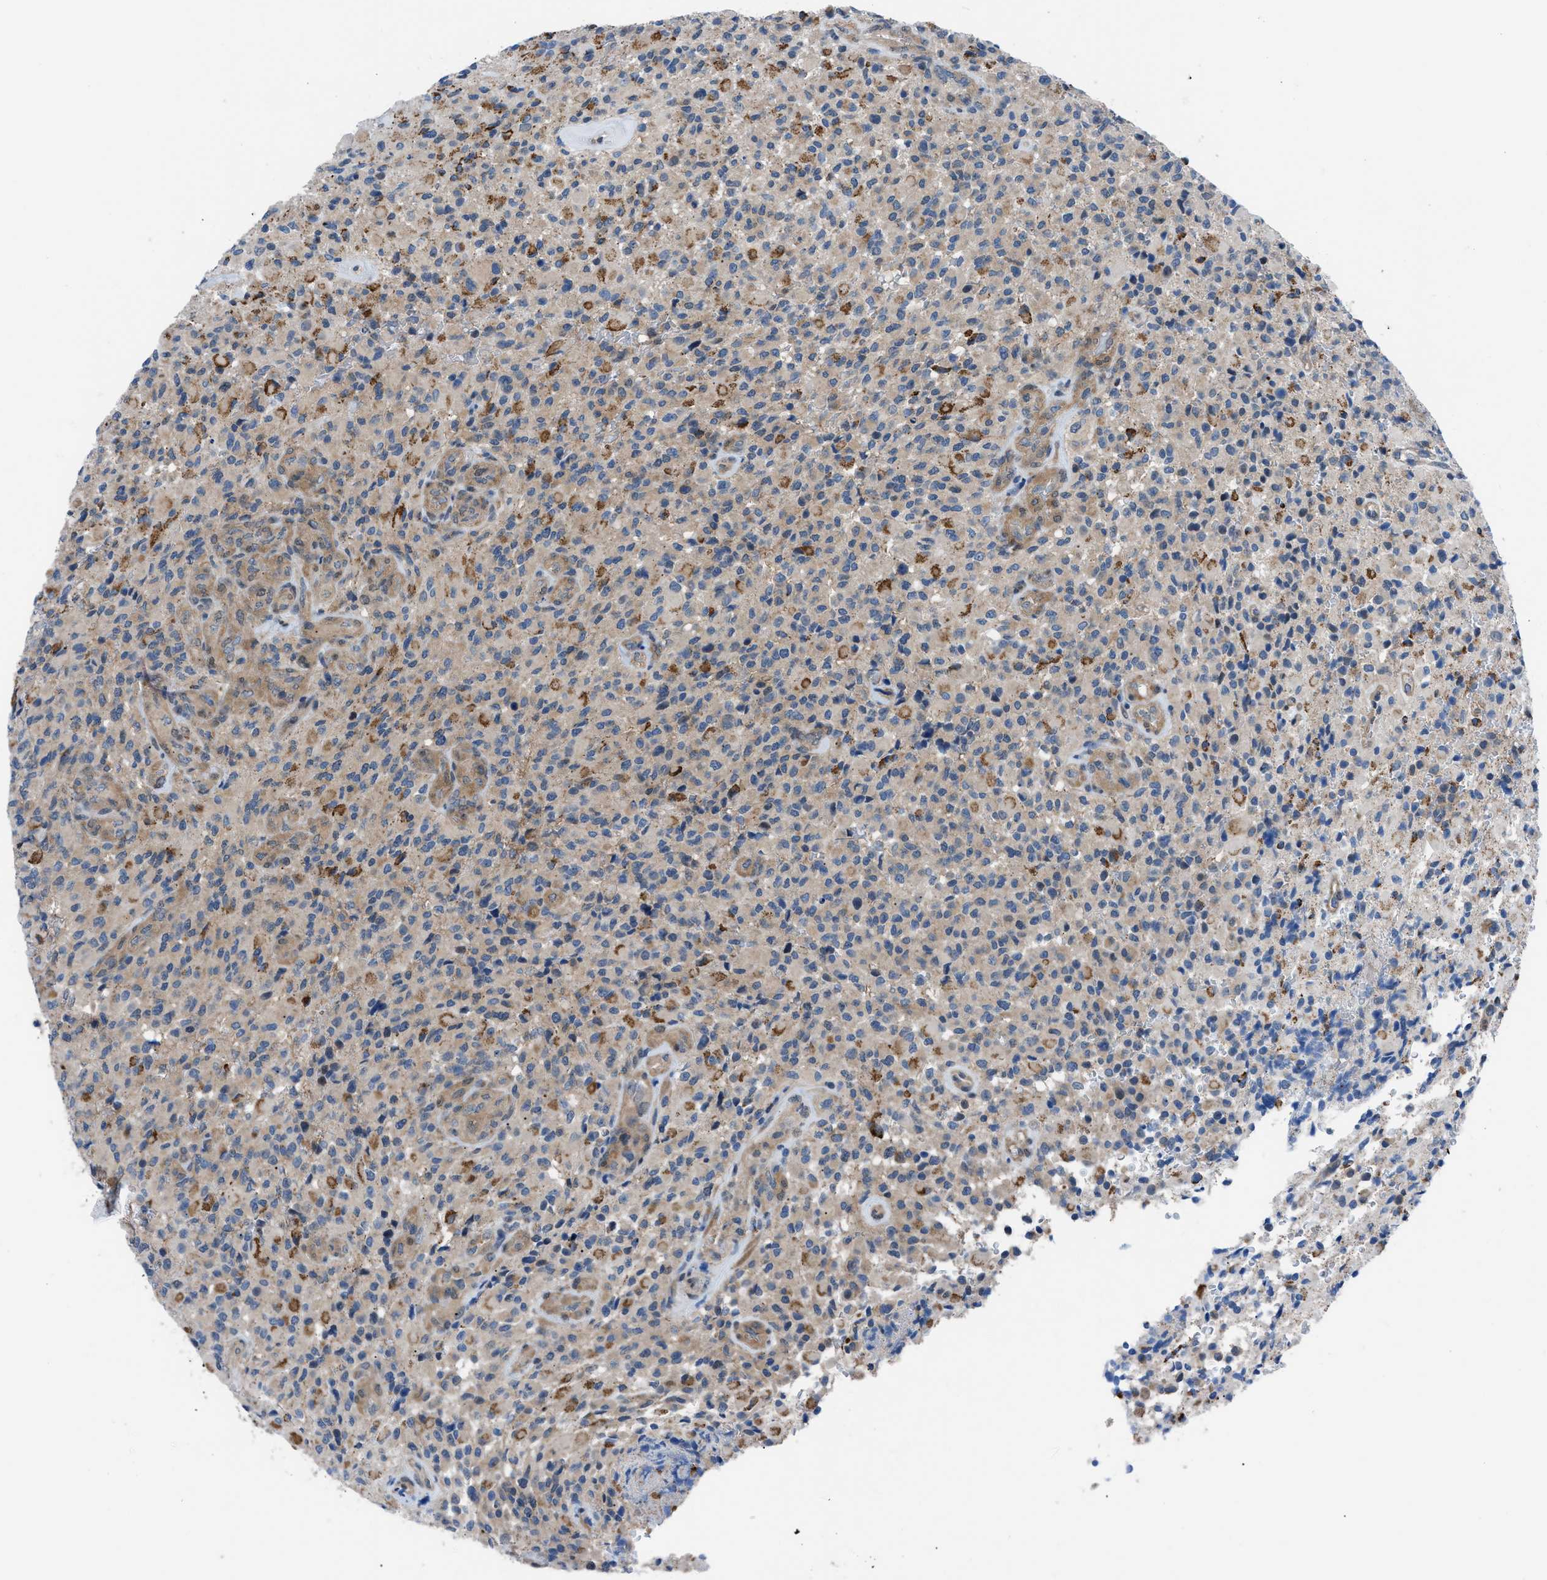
{"staining": {"intensity": "weak", "quantity": "25%-75%", "location": "cytoplasmic/membranous"}, "tissue": "glioma", "cell_type": "Tumor cells", "image_type": "cancer", "snomed": [{"axis": "morphology", "description": "Glioma, malignant, High grade"}, {"axis": "topography", "description": "Brain"}], "caption": "Immunohistochemical staining of malignant glioma (high-grade) displays low levels of weak cytoplasmic/membranous expression in approximately 25%-75% of tumor cells.", "gene": "TMEM45B", "patient": {"sex": "male", "age": 71}}